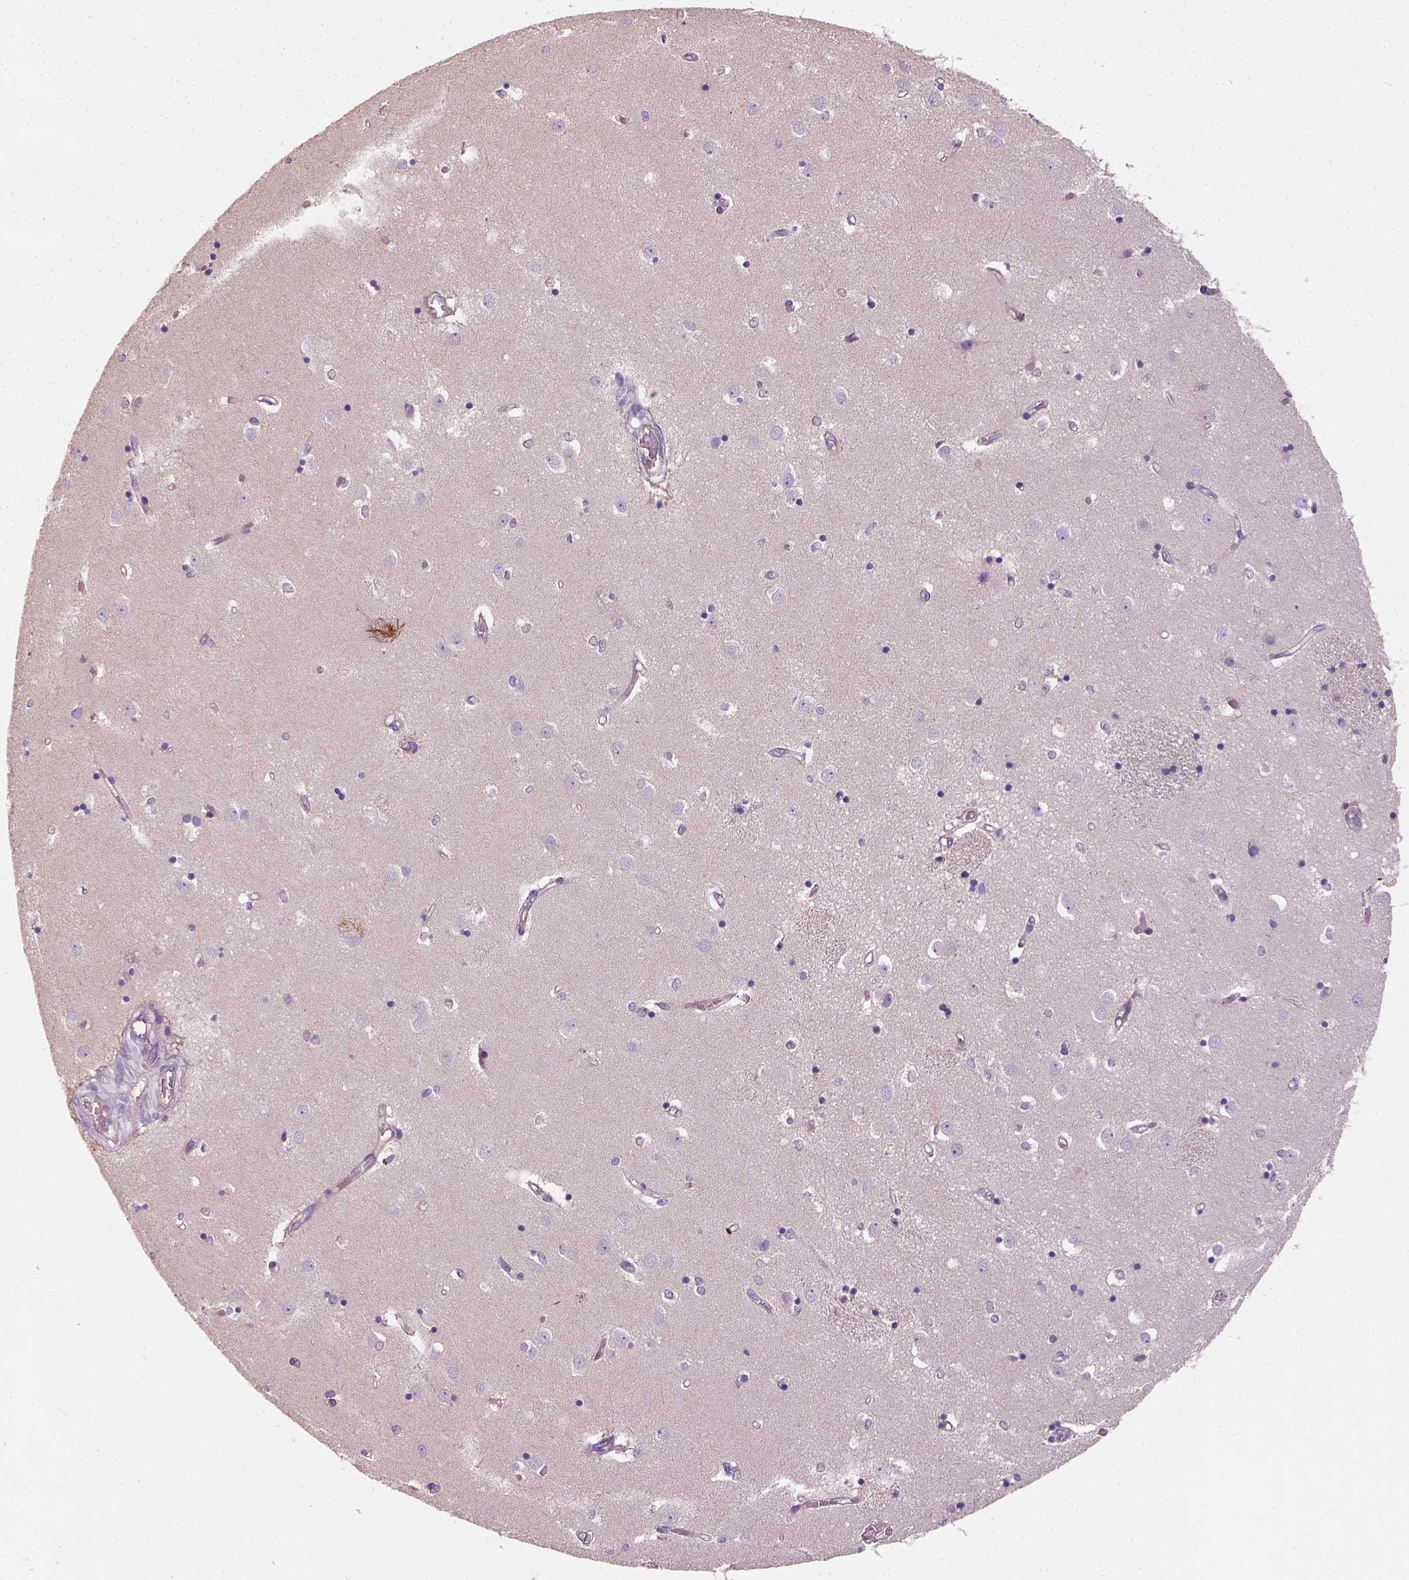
{"staining": {"intensity": "negative", "quantity": "none", "location": "none"}, "tissue": "caudate", "cell_type": "Glial cells", "image_type": "normal", "snomed": [{"axis": "morphology", "description": "Normal tissue, NOS"}, {"axis": "topography", "description": "Lateral ventricle wall"}], "caption": "IHC histopathology image of unremarkable caudate: human caudate stained with DAB (3,3'-diaminobenzidine) displays no significant protein staining in glial cells.", "gene": "CRACR2A", "patient": {"sex": "male", "age": 54}}